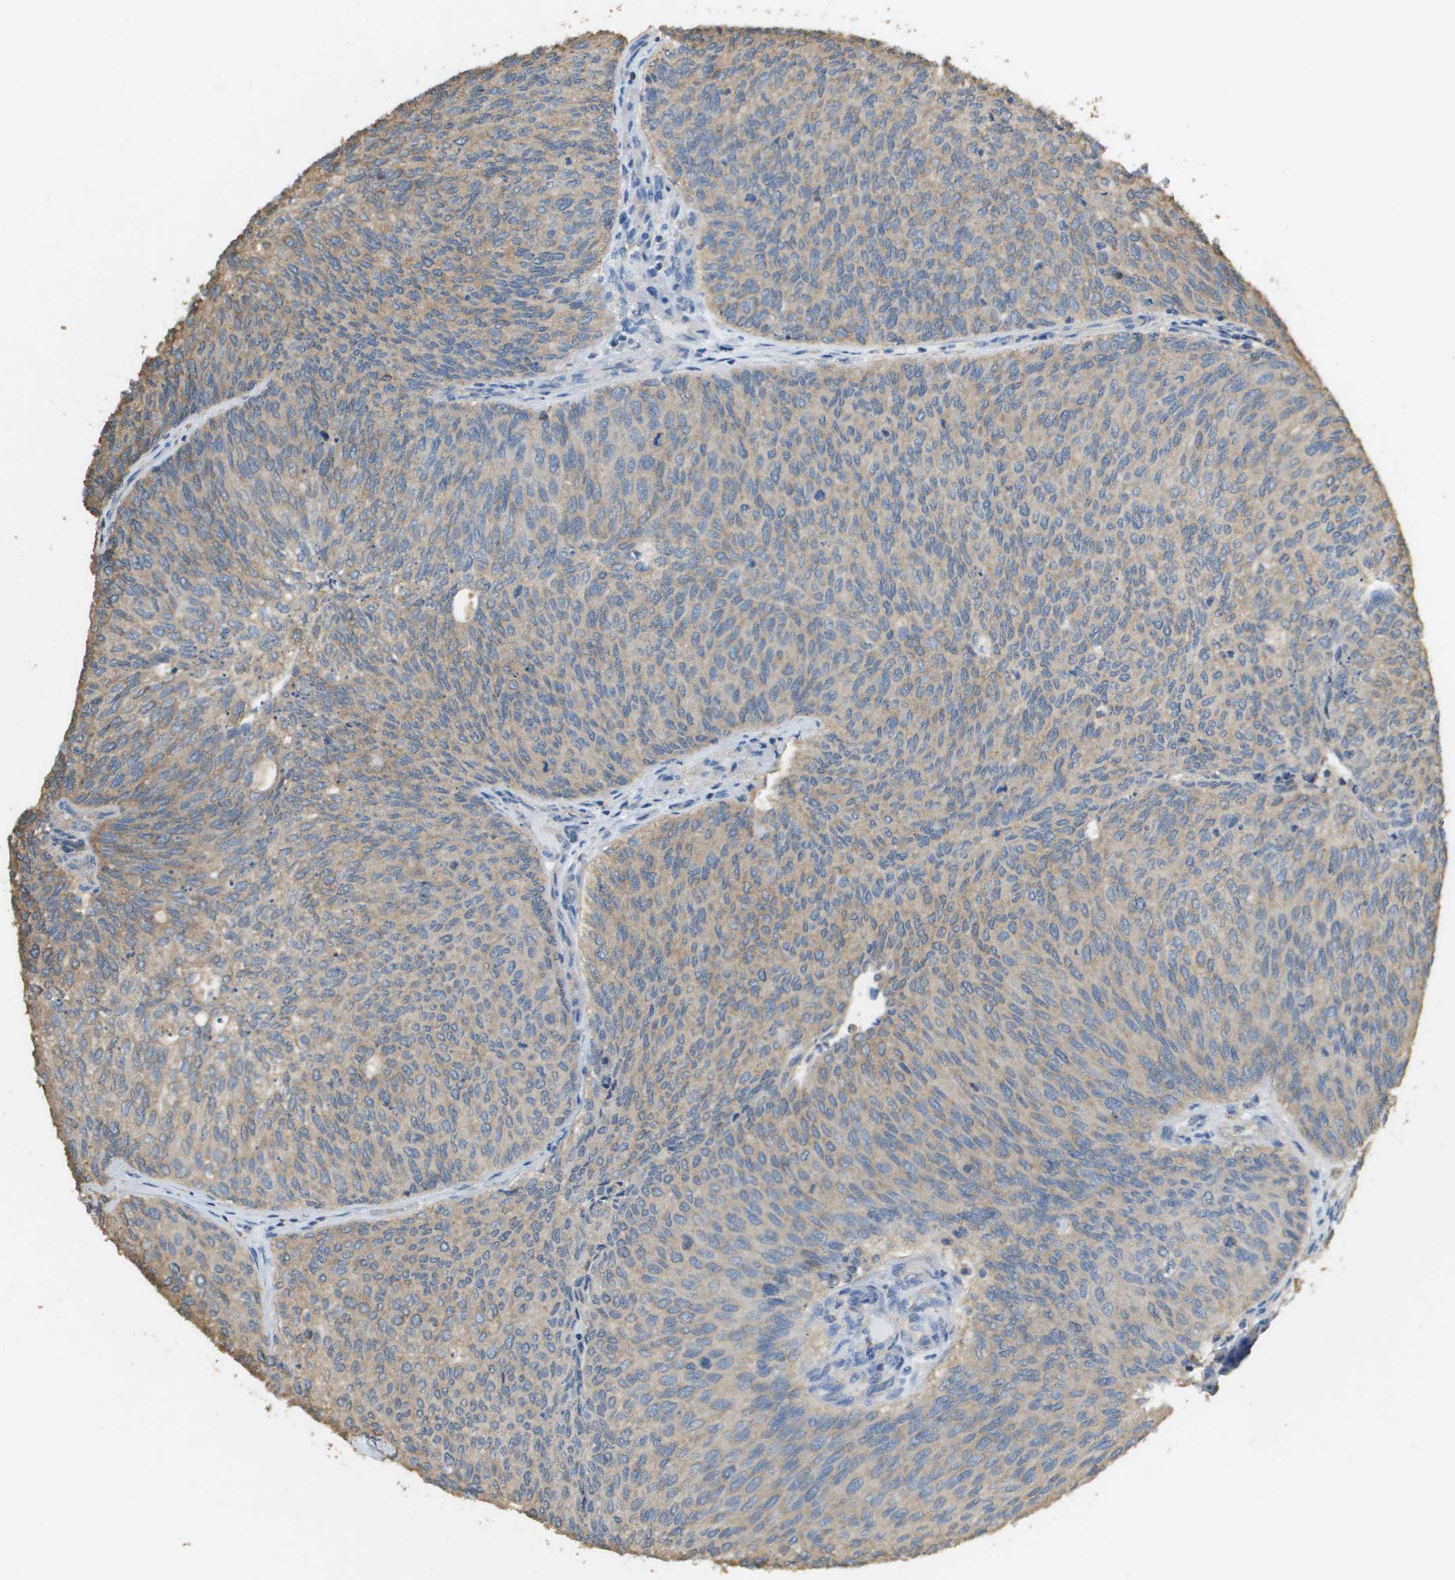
{"staining": {"intensity": "weak", "quantity": "<25%", "location": "cytoplasmic/membranous"}, "tissue": "urothelial cancer", "cell_type": "Tumor cells", "image_type": "cancer", "snomed": [{"axis": "morphology", "description": "Urothelial carcinoma, Low grade"}, {"axis": "topography", "description": "Urinary bladder"}], "caption": "Tumor cells are negative for protein expression in human urothelial cancer. Brightfield microscopy of IHC stained with DAB (brown) and hematoxylin (blue), captured at high magnification.", "gene": "MS4A7", "patient": {"sex": "female", "age": 79}}